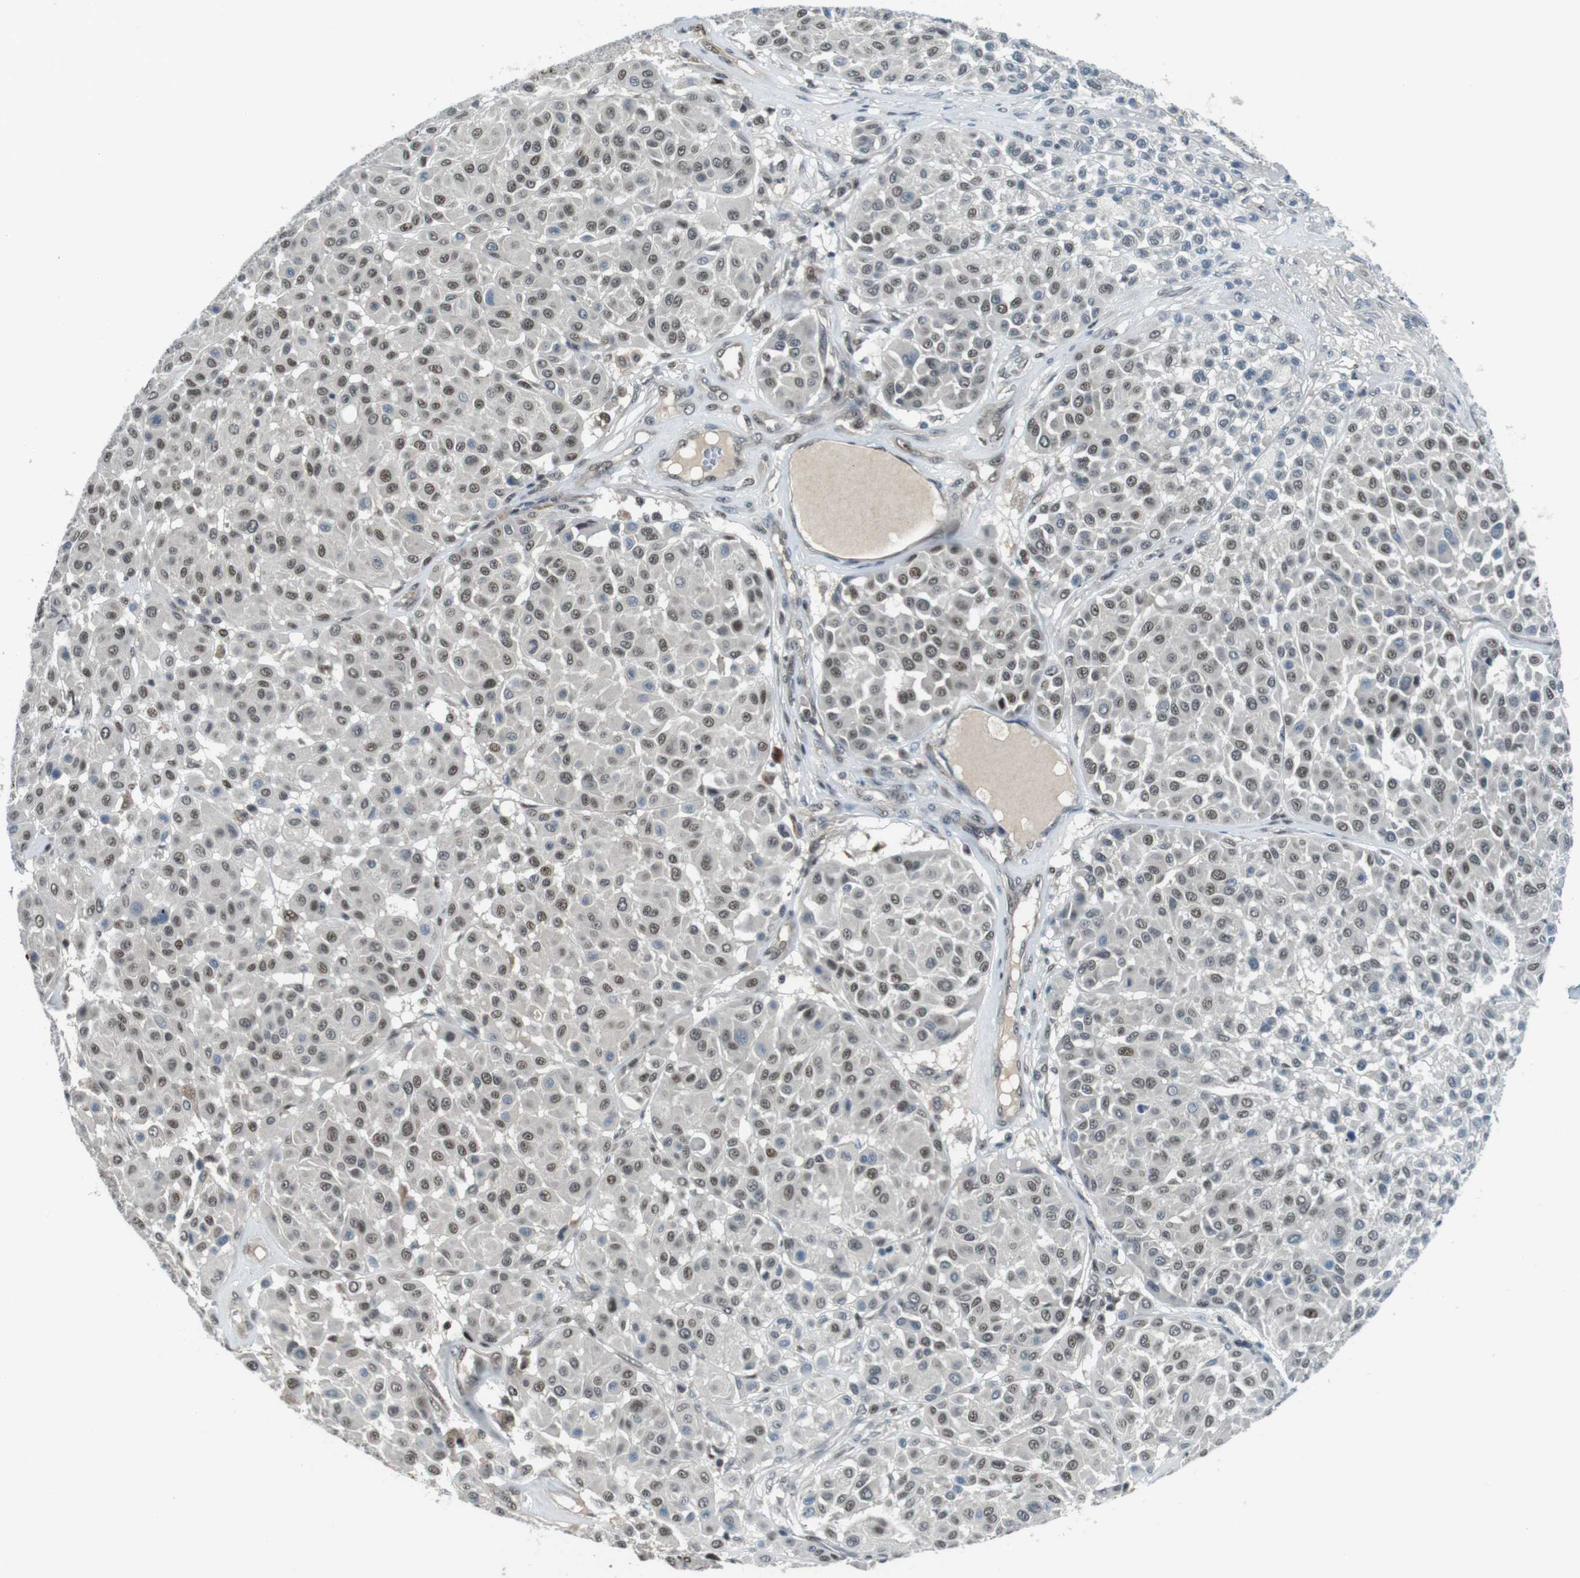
{"staining": {"intensity": "moderate", "quantity": ">75%", "location": "nuclear"}, "tissue": "melanoma", "cell_type": "Tumor cells", "image_type": "cancer", "snomed": [{"axis": "morphology", "description": "Malignant melanoma, Metastatic site"}, {"axis": "topography", "description": "Soft tissue"}], "caption": "Brown immunohistochemical staining in human melanoma shows moderate nuclear positivity in about >75% of tumor cells.", "gene": "MAPKAPK5", "patient": {"sex": "male", "age": 41}}